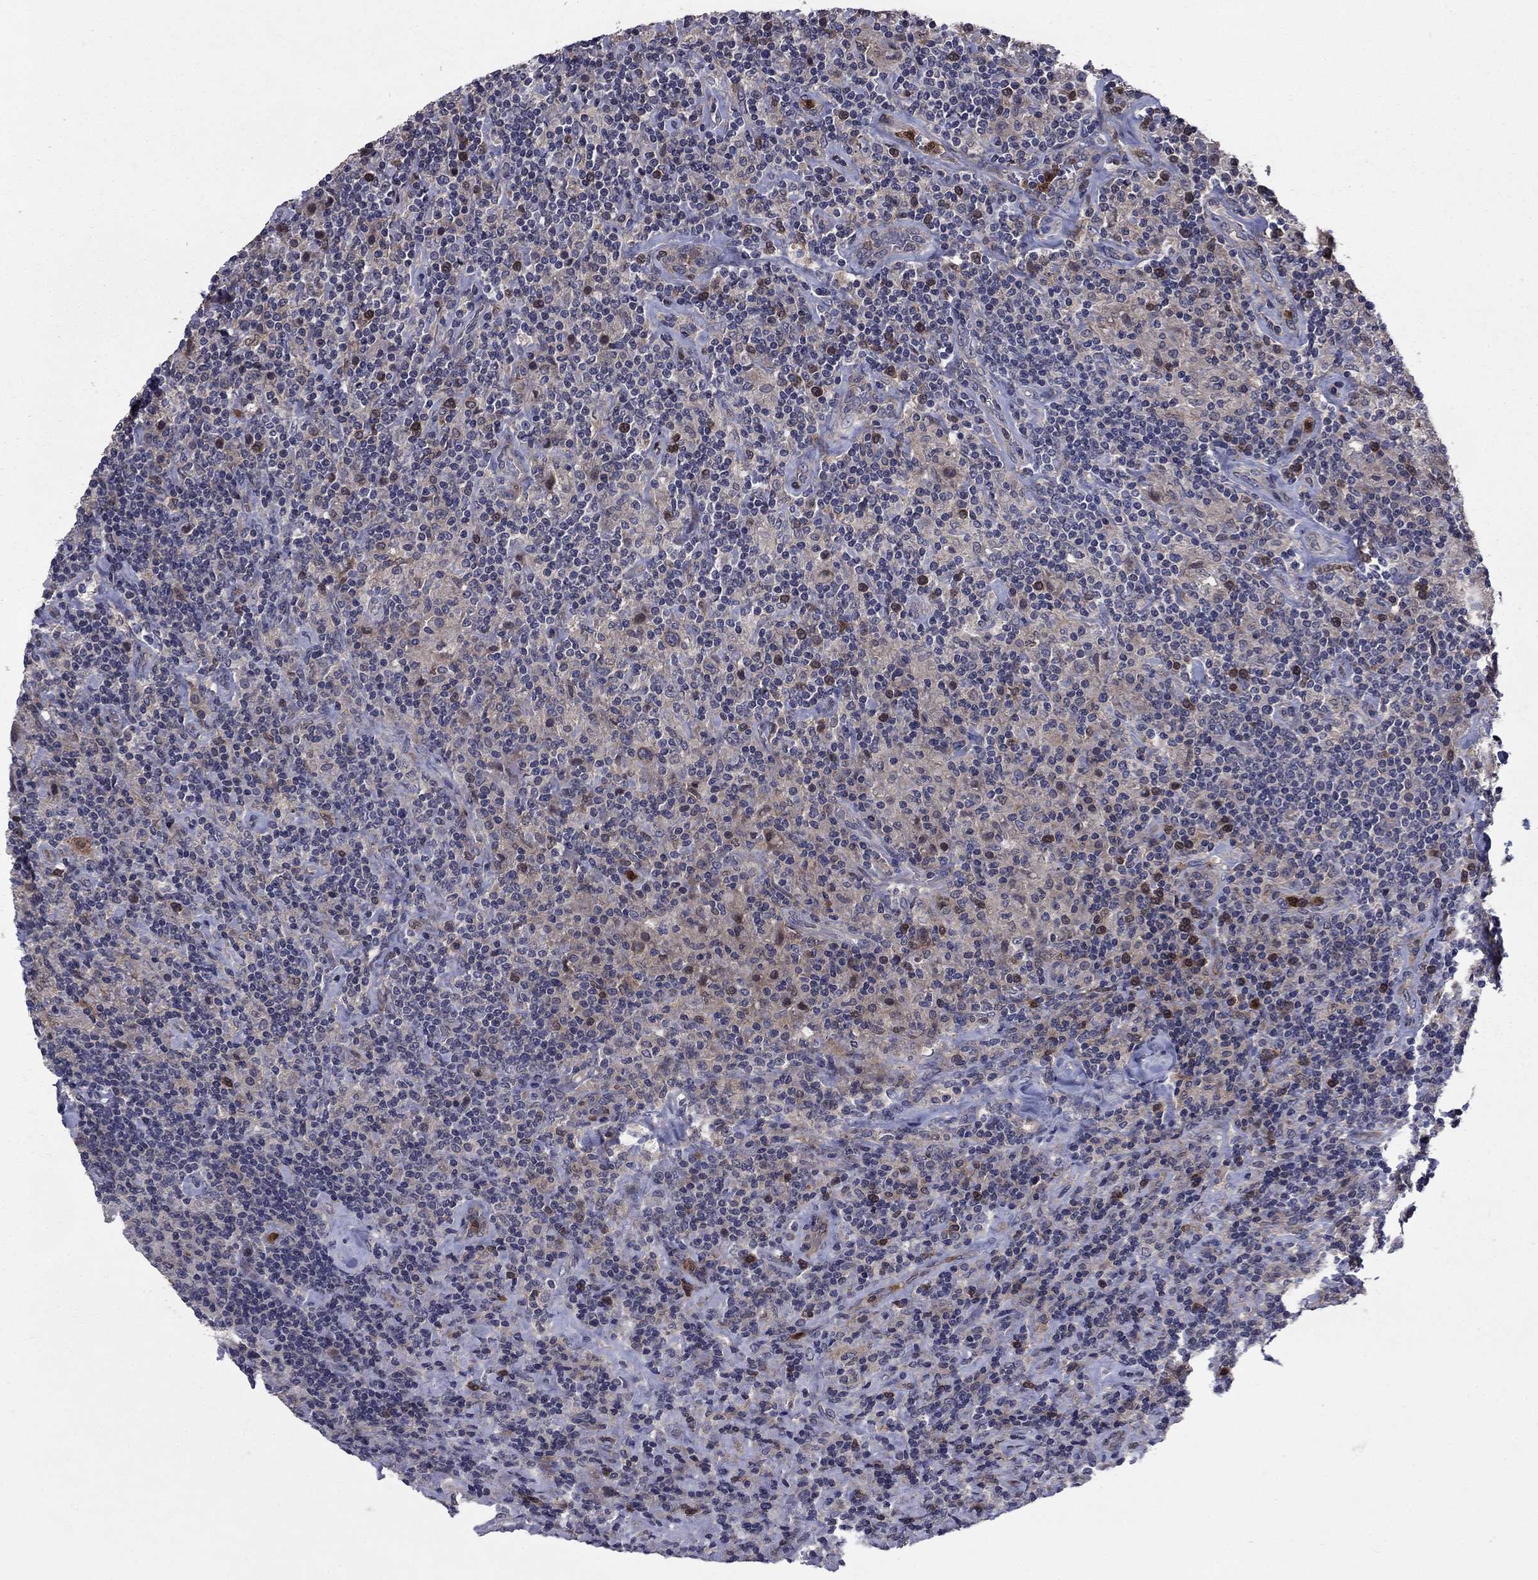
{"staining": {"intensity": "weak", "quantity": "25%-75%", "location": "cytoplasmic/membranous"}, "tissue": "lymphoma", "cell_type": "Tumor cells", "image_type": "cancer", "snomed": [{"axis": "morphology", "description": "Hodgkin's disease, NOS"}, {"axis": "topography", "description": "Lymph node"}], "caption": "Approximately 25%-75% of tumor cells in lymphoma display weak cytoplasmic/membranous protein positivity as visualized by brown immunohistochemical staining.", "gene": "MSRB1", "patient": {"sex": "male", "age": 70}}